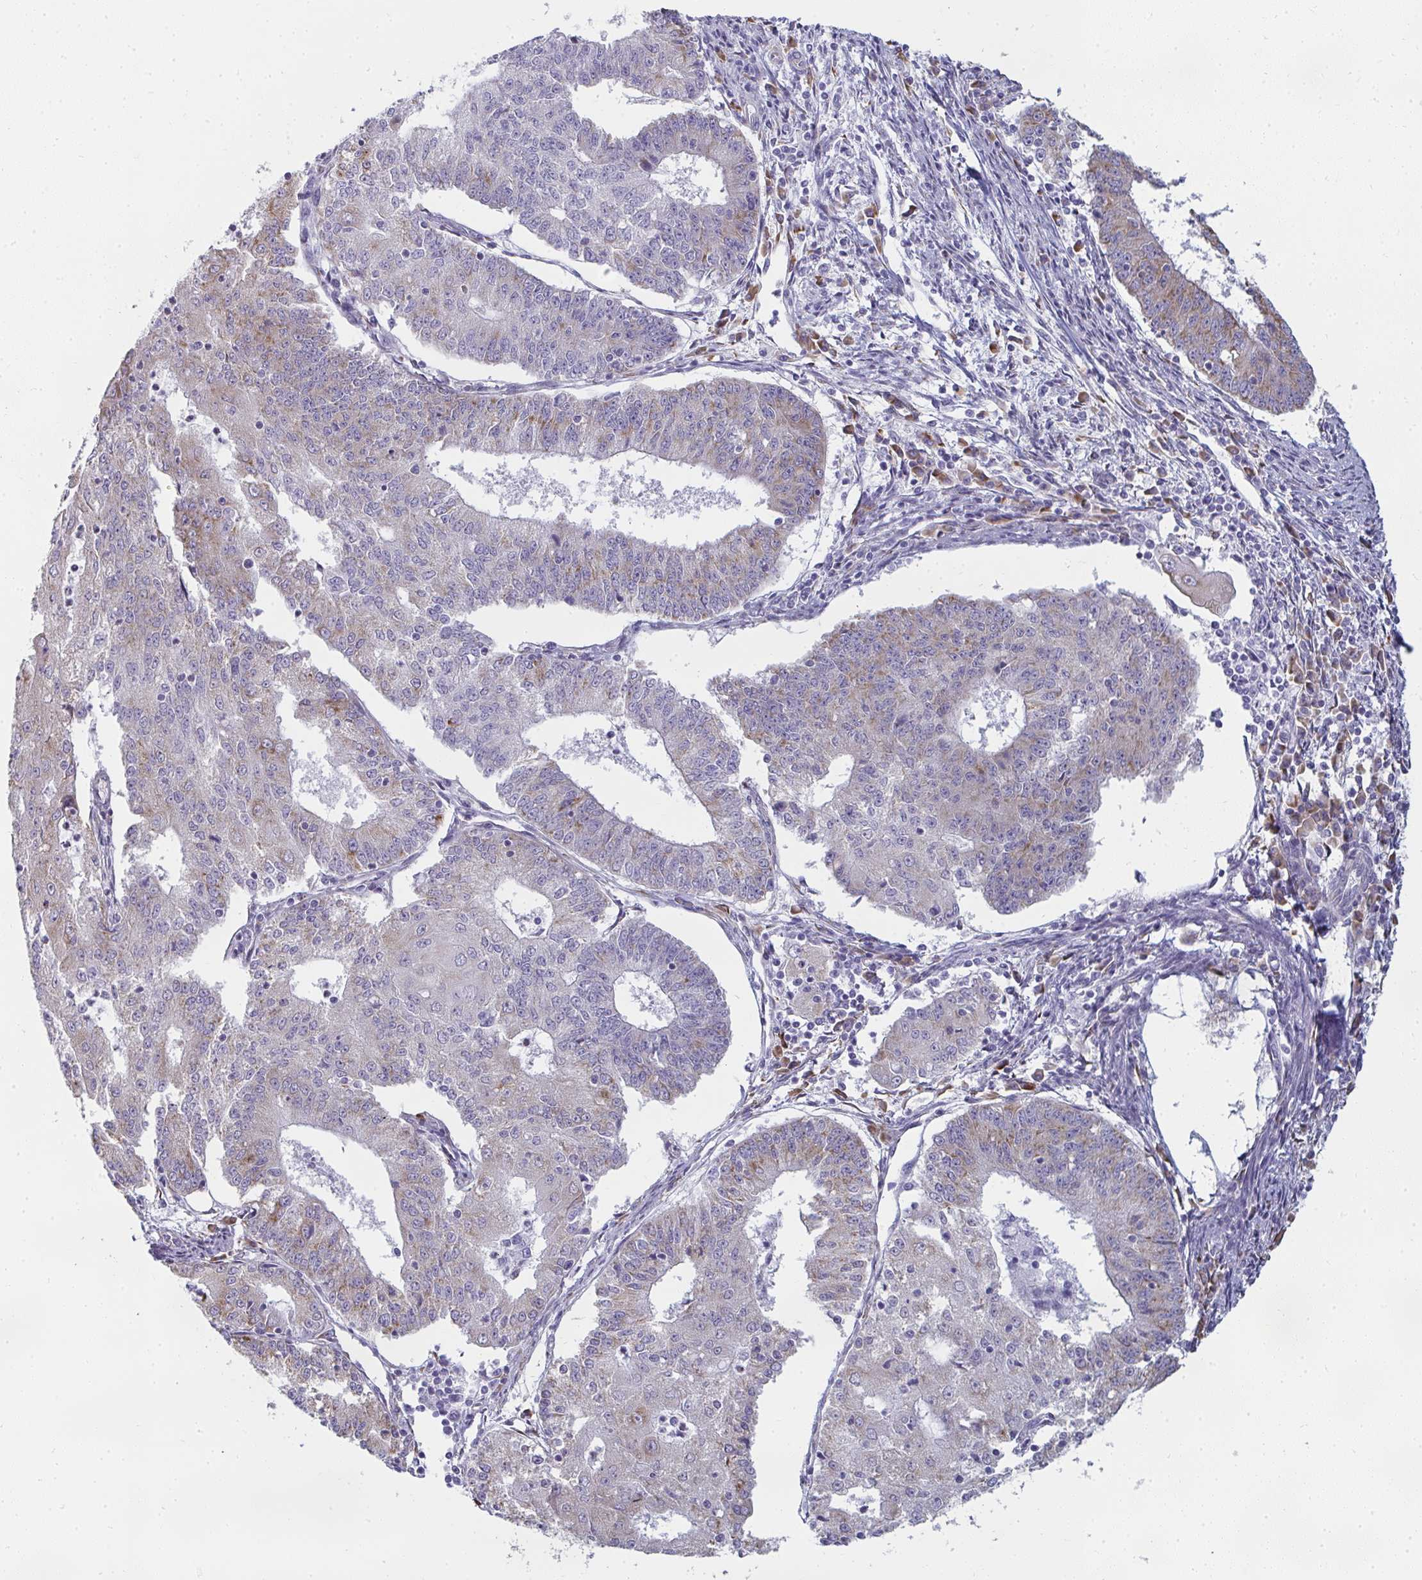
{"staining": {"intensity": "weak", "quantity": "<25%", "location": "cytoplasmic/membranous"}, "tissue": "endometrial cancer", "cell_type": "Tumor cells", "image_type": "cancer", "snomed": [{"axis": "morphology", "description": "Adenocarcinoma, NOS"}, {"axis": "topography", "description": "Endometrium"}], "caption": "Immunohistochemical staining of endometrial cancer exhibits no significant positivity in tumor cells.", "gene": "SHROOM1", "patient": {"sex": "female", "age": 56}}